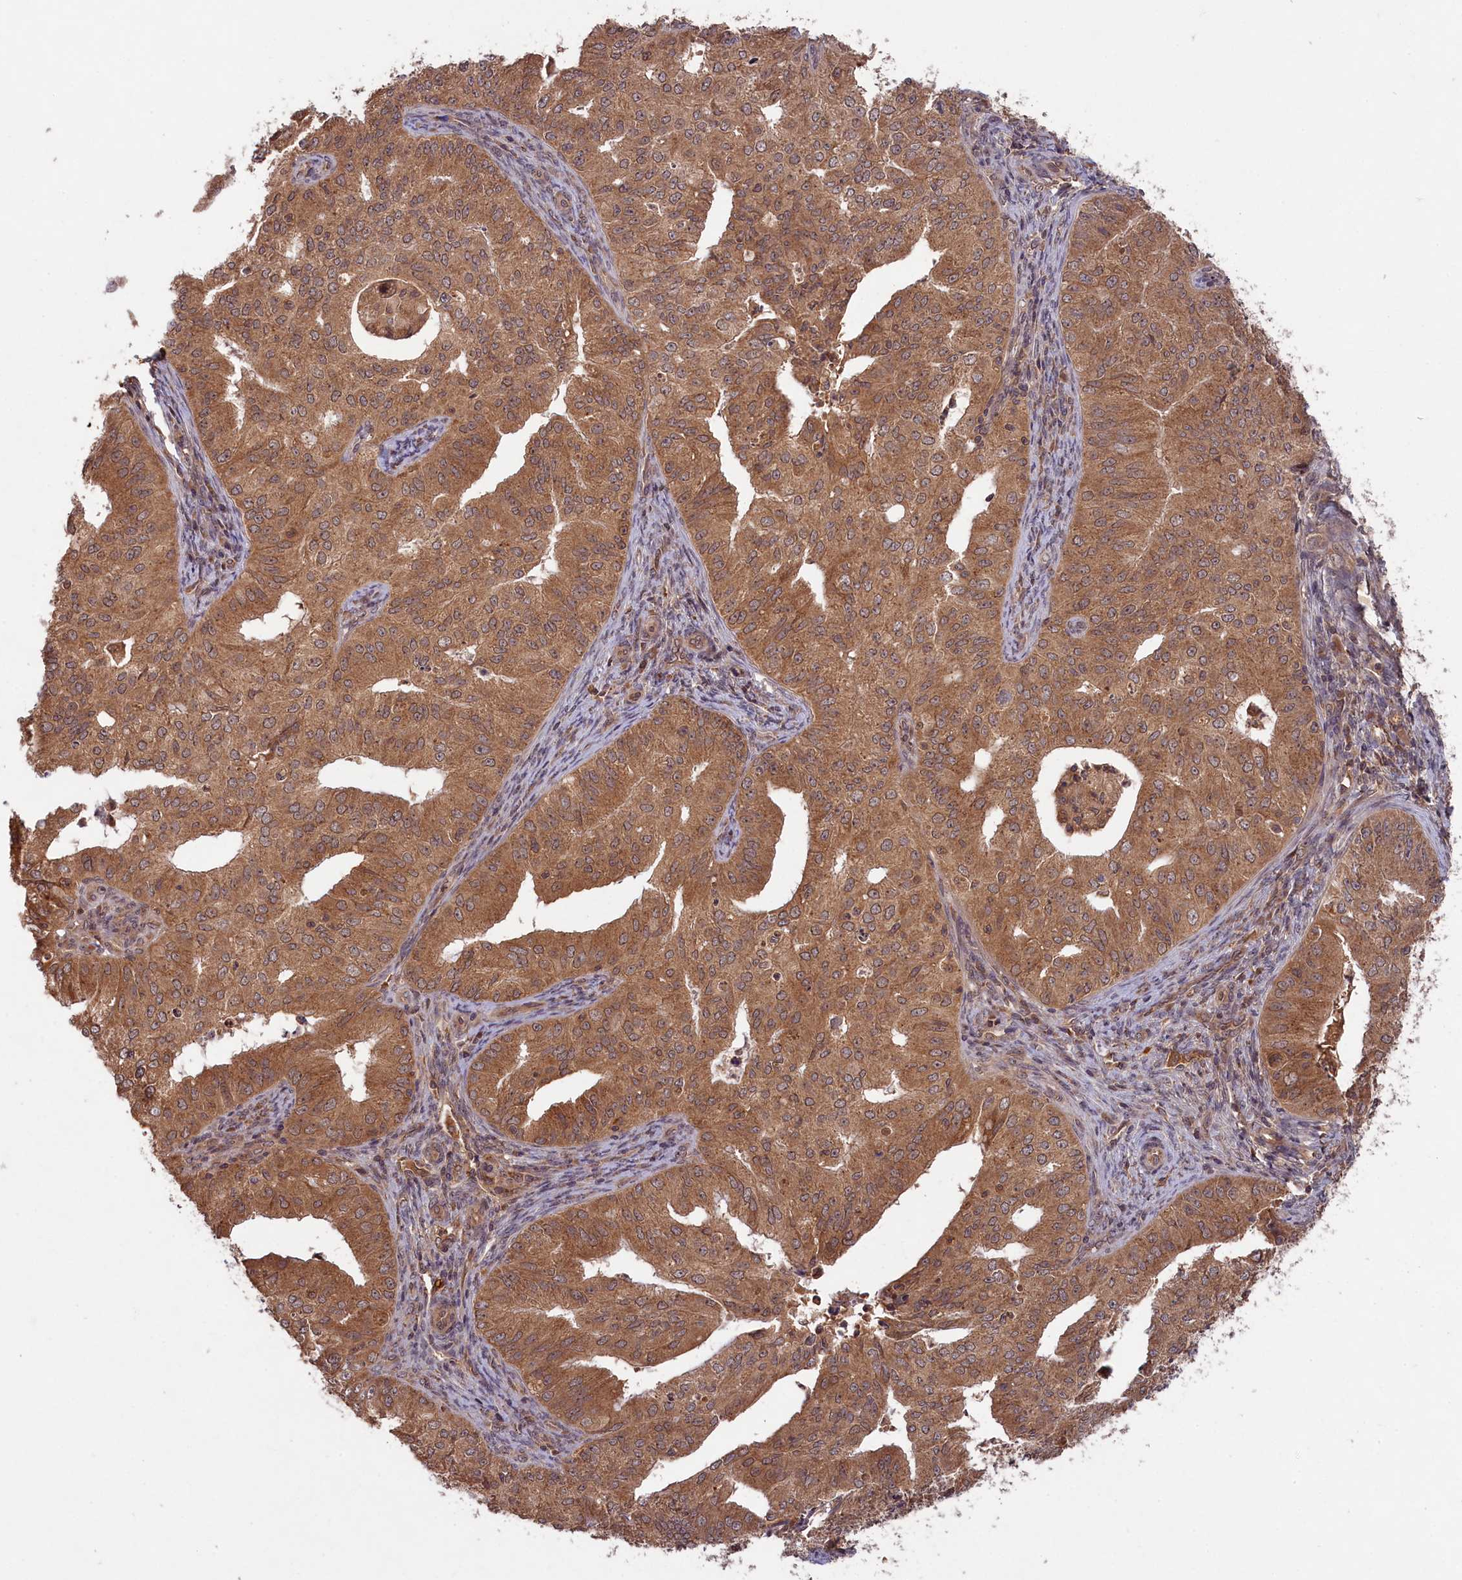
{"staining": {"intensity": "moderate", "quantity": ">75%", "location": "cytoplasmic/membranous"}, "tissue": "endometrial cancer", "cell_type": "Tumor cells", "image_type": "cancer", "snomed": [{"axis": "morphology", "description": "Adenocarcinoma, NOS"}, {"axis": "topography", "description": "Endometrium"}], "caption": "Moderate cytoplasmic/membranous positivity for a protein is appreciated in about >75% of tumor cells of endometrial cancer using immunohistochemistry (IHC).", "gene": "CHAC1", "patient": {"sex": "female", "age": 50}}